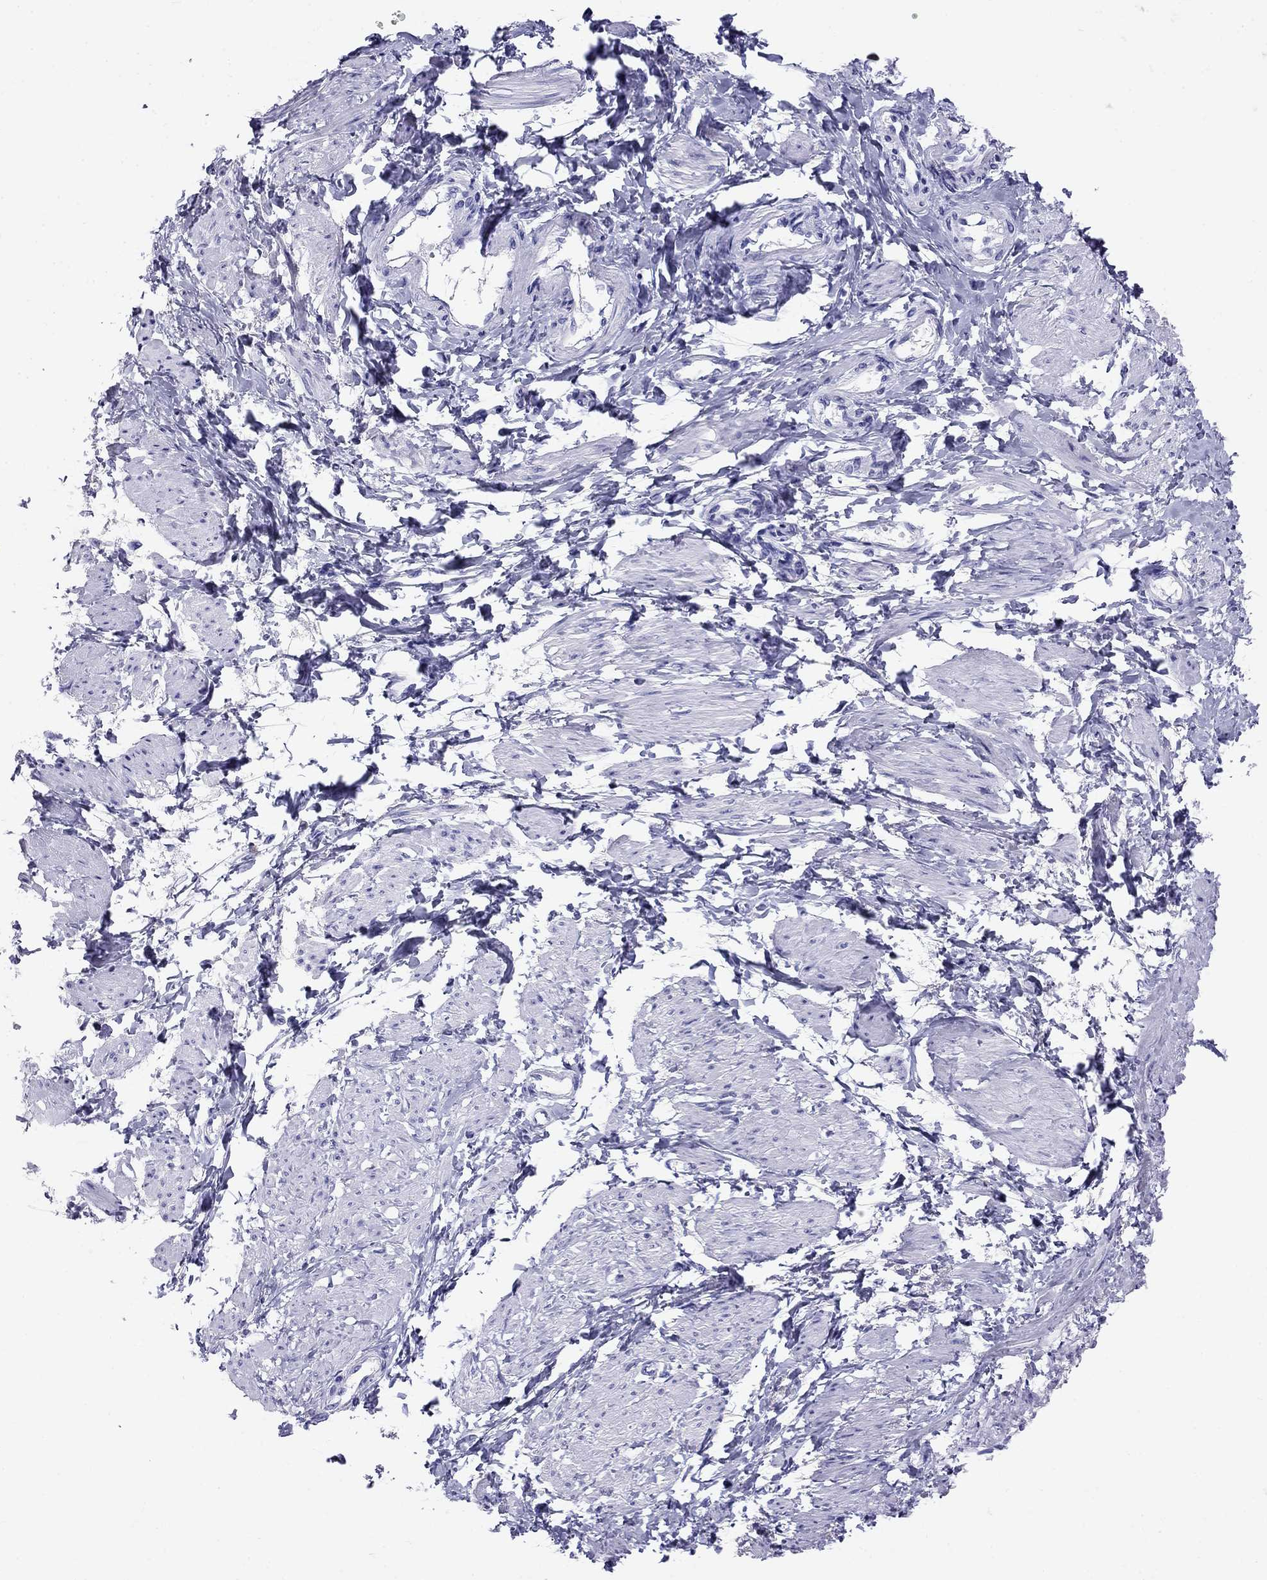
{"staining": {"intensity": "negative", "quantity": "none", "location": "none"}, "tissue": "smooth muscle", "cell_type": "Smooth muscle cells", "image_type": "normal", "snomed": [{"axis": "morphology", "description": "Normal tissue, NOS"}, {"axis": "topography", "description": "Smooth muscle"}, {"axis": "topography", "description": "Uterus"}], "caption": "Micrograph shows no significant protein positivity in smooth muscle cells of benign smooth muscle.", "gene": "MC5R", "patient": {"sex": "female", "age": 39}}